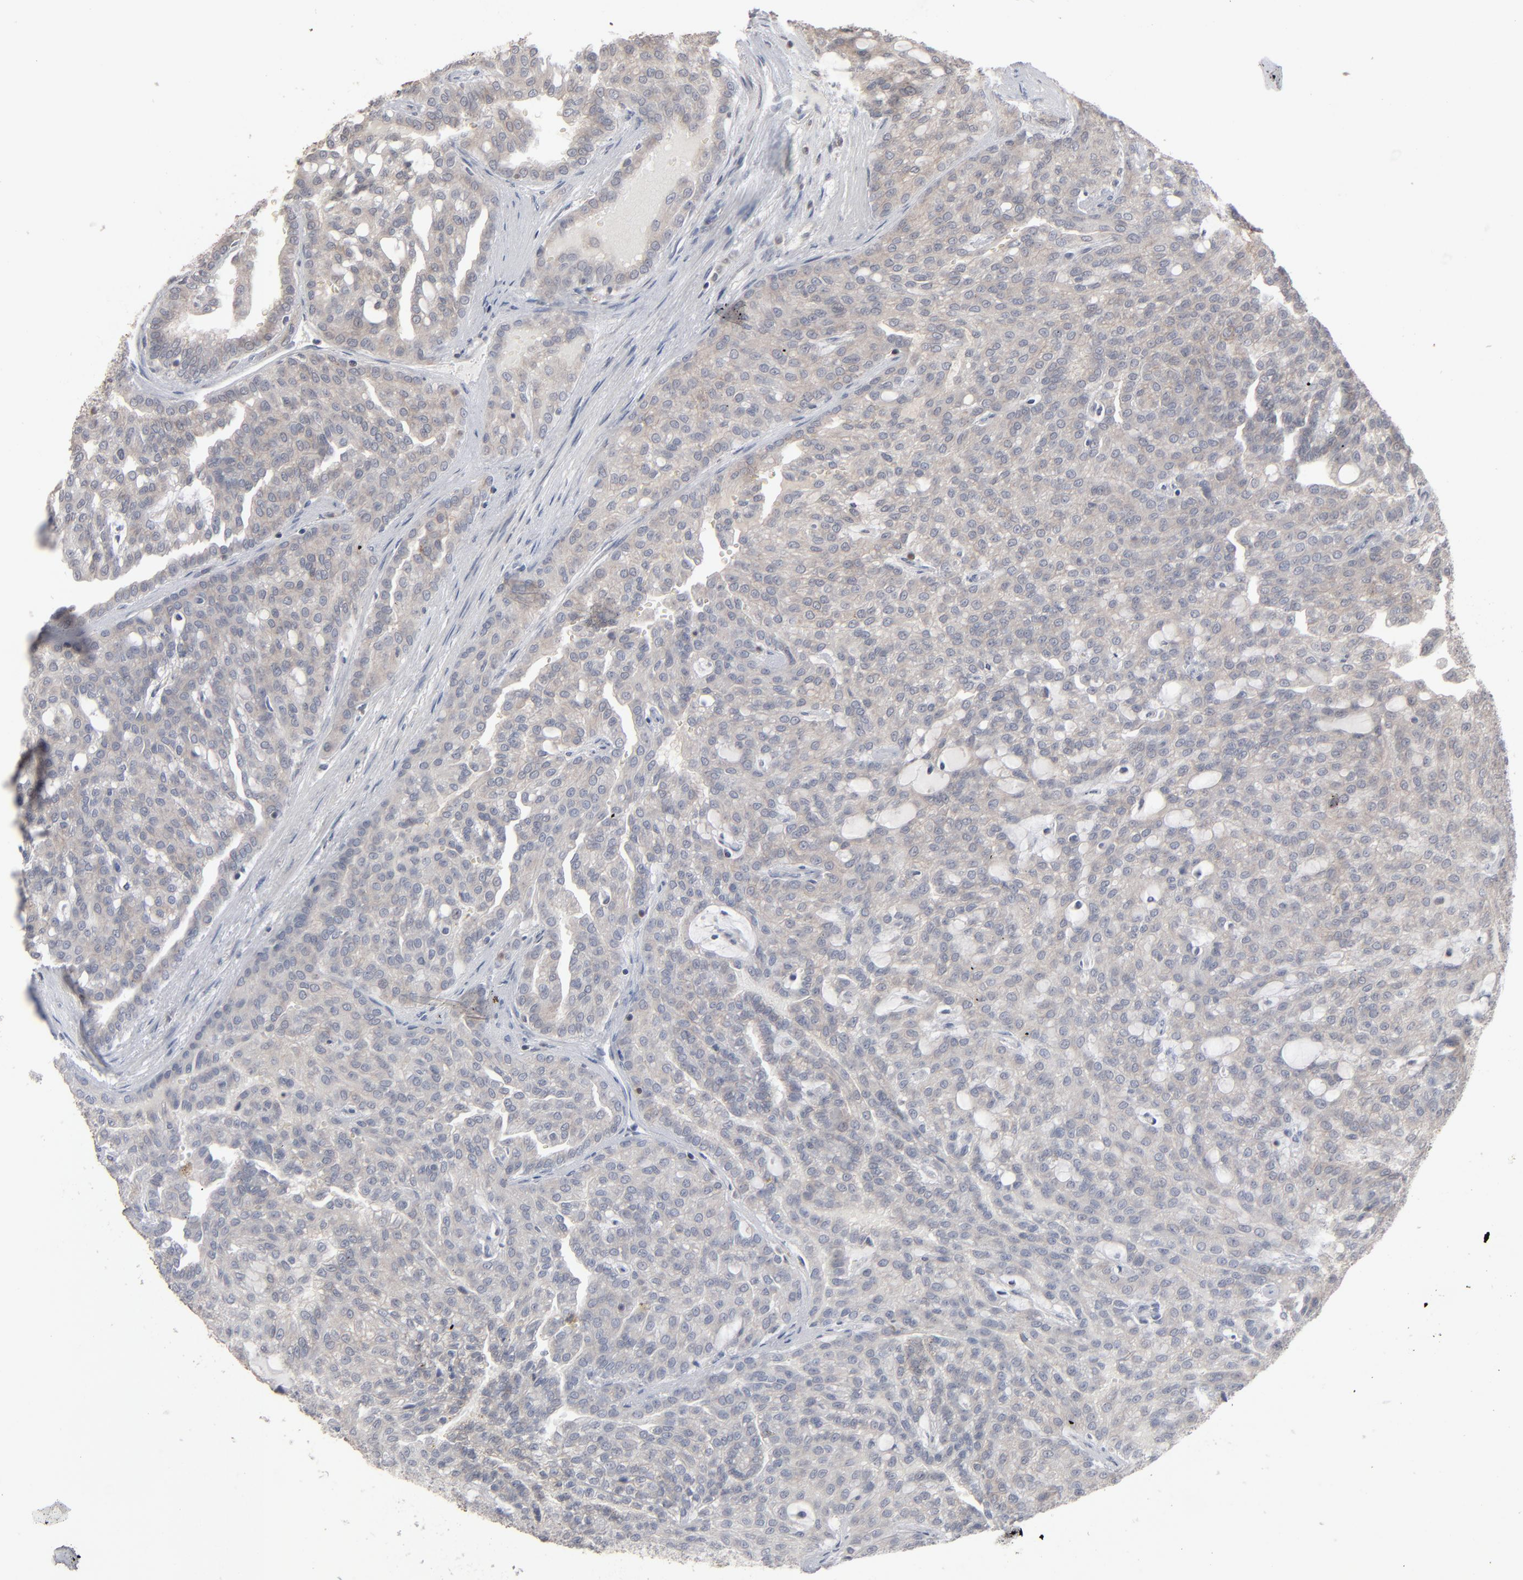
{"staining": {"intensity": "weak", "quantity": ">75%", "location": "cytoplasmic/membranous"}, "tissue": "renal cancer", "cell_type": "Tumor cells", "image_type": "cancer", "snomed": [{"axis": "morphology", "description": "Adenocarcinoma, NOS"}, {"axis": "topography", "description": "Kidney"}], "caption": "Immunohistochemical staining of human renal cancer displays low levels of weak cytoplasmic/membranous protein expression in approximately >75% of tumor cells.", "gene": "STAT4", "patient": {"sex": "male", "age": 63}}